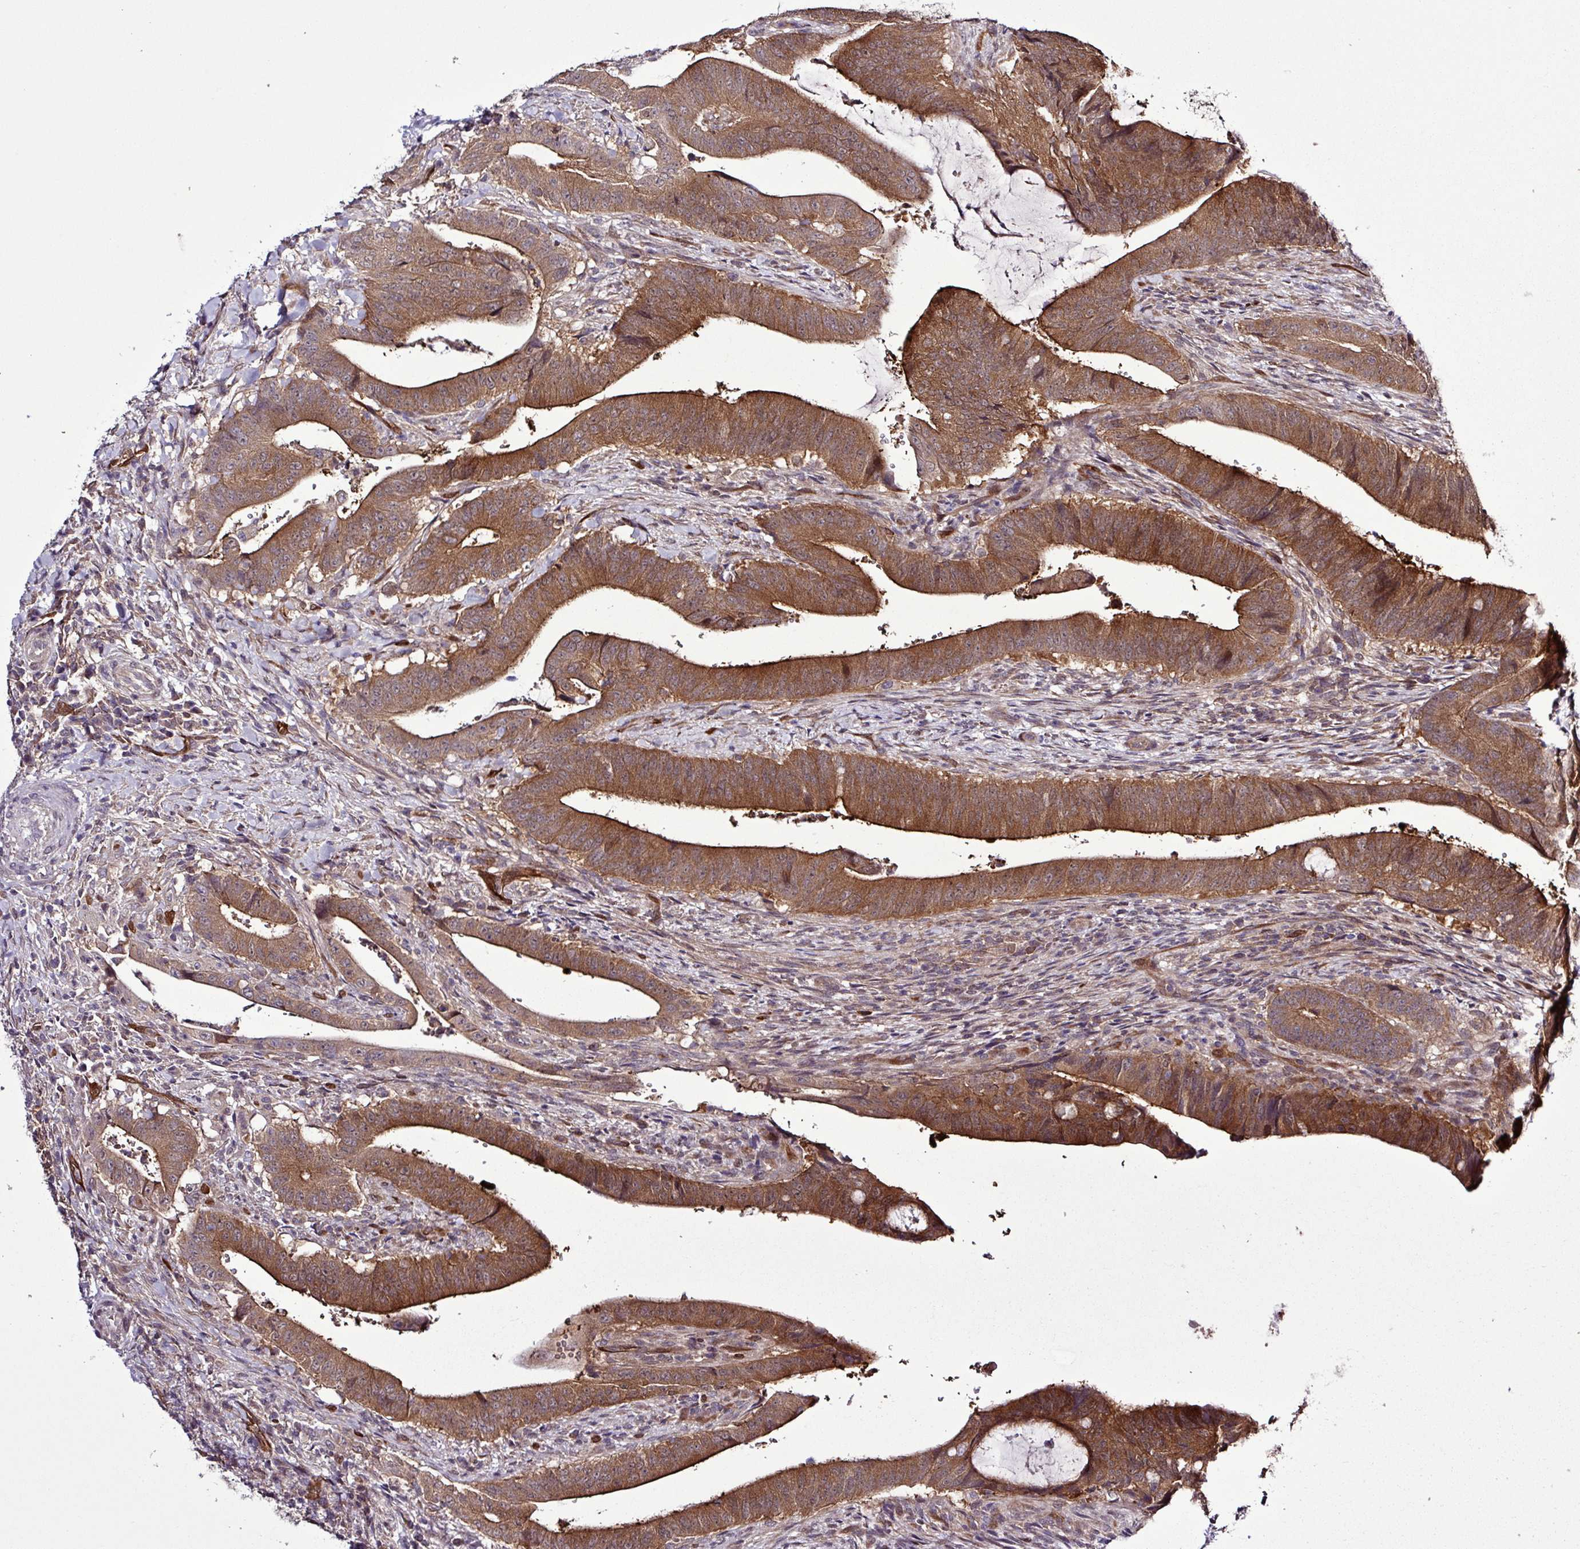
{"staining": {"intensity": "moderate", "quantity": ">75%", "location": "cytoplasmic/membranous"}, "tissue": "colorectal cancer", "cell_type": "Tumor cells", "image_type": "cancer", "snomed": [{"axis": "morphology", "description": "Adenocarcinoma, NOS"}, {"axis": "topography", "description": "Colon"}], "caption": "An IHC photomicrograph of neoplastic tissue is shown. Protein staining in brown labels moderate cytoplasmic/membranous positivity in colorectal adenocarcinoma within tumor cells. The protein of interest is shown in brown color, while the nuclei are stained blue.", "gene": "CARHSP1", "patient": {"sex": "female", "age": 43}}